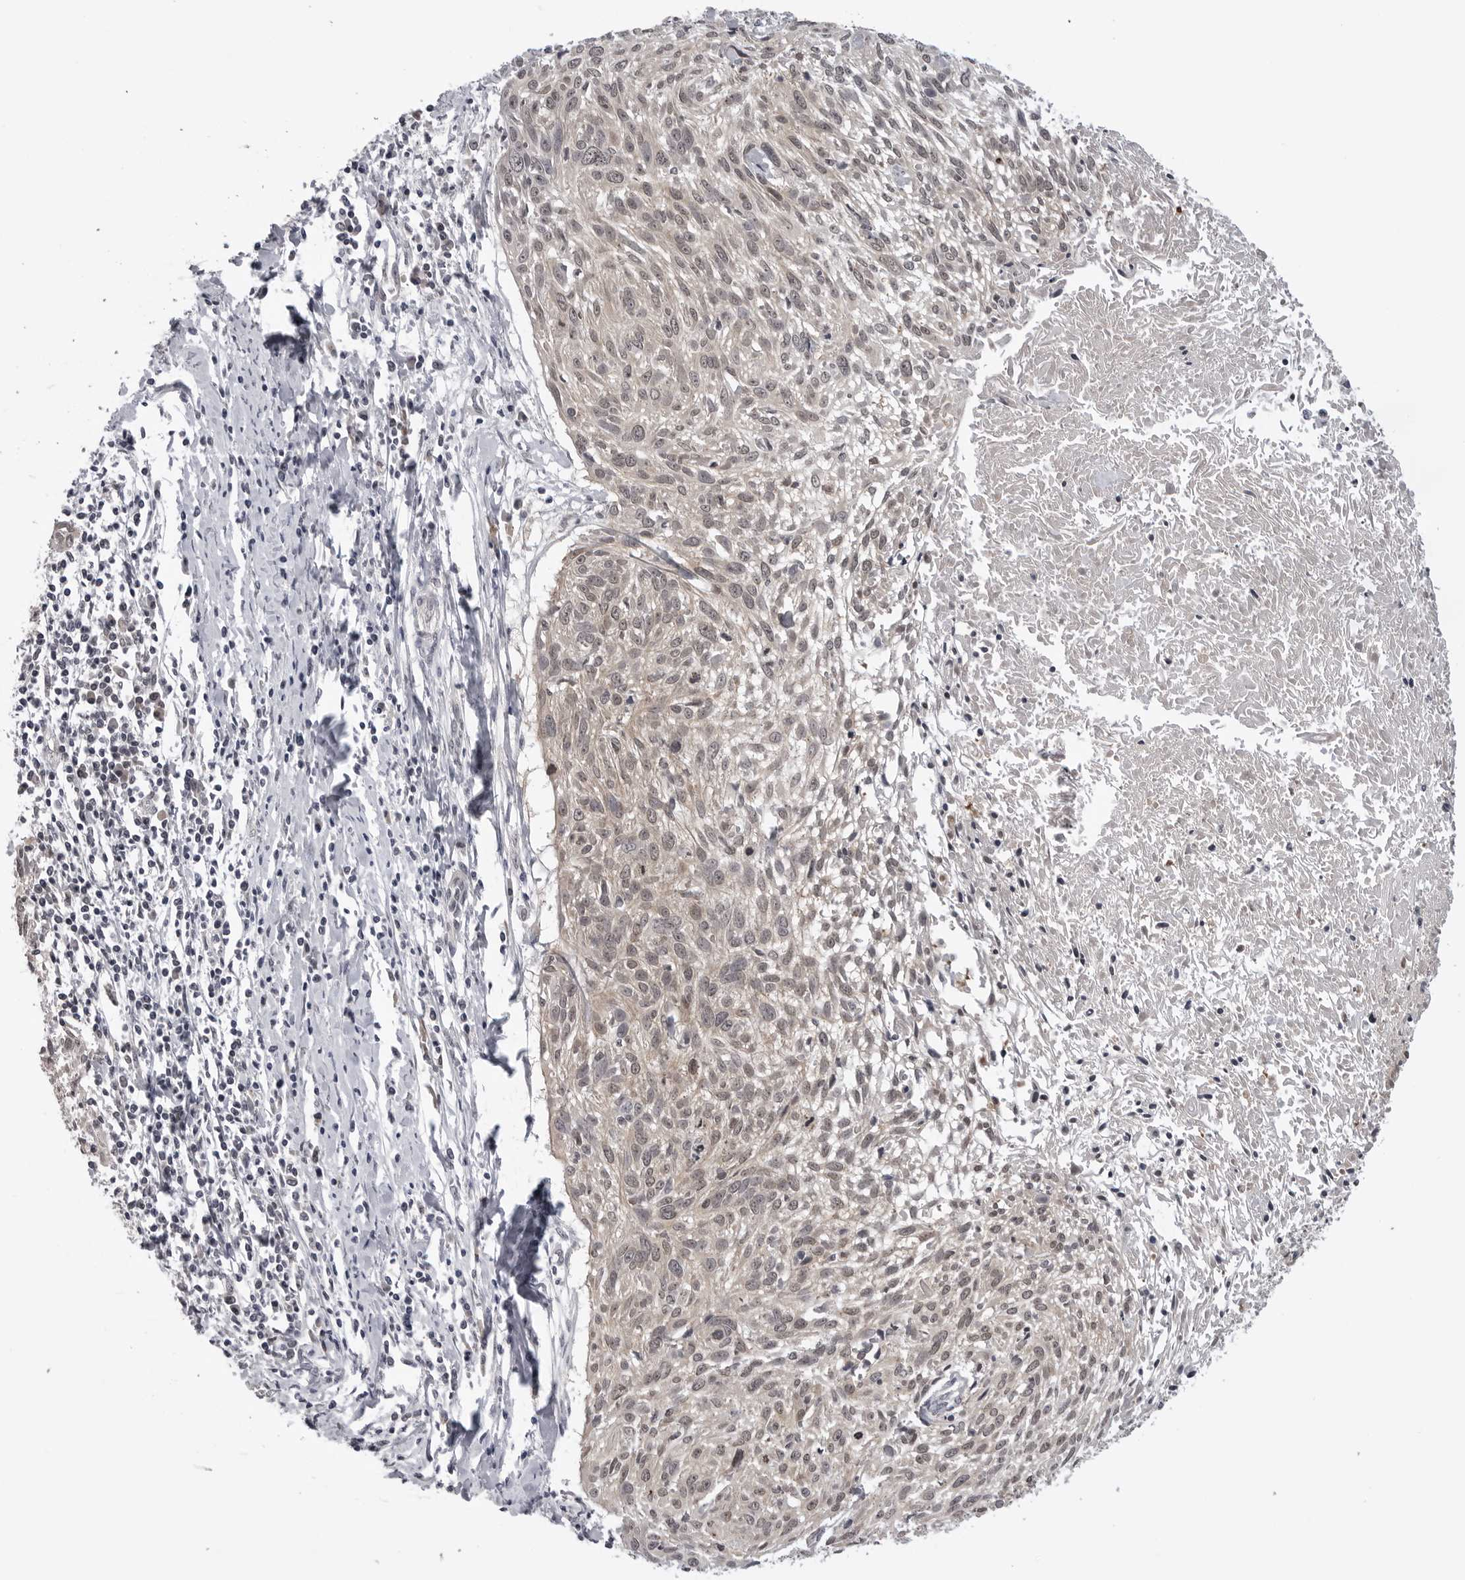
{"staining": {"intensity": "weak", "quantity": "25%-75%", "location": "nuclear"}, "tissue": "cervical cancer", "cell_type": "Tumor cells", "image_type": "cancer", "snomed": [{"axis": "morphology", "description": "Squamous cell carcinoma, NOS"}, {"axis": "topography", "description": "Cervix"}], "caption": "Cervical cancer stained with DAB (3,3'-diaminobenzidine) immunohistochemistry demonstrates low levels of weak nuclear positivity in about 25%-75% of tumor cells.", "gene": "CDK20", "patient": {"sex": "female", "age": 51}}